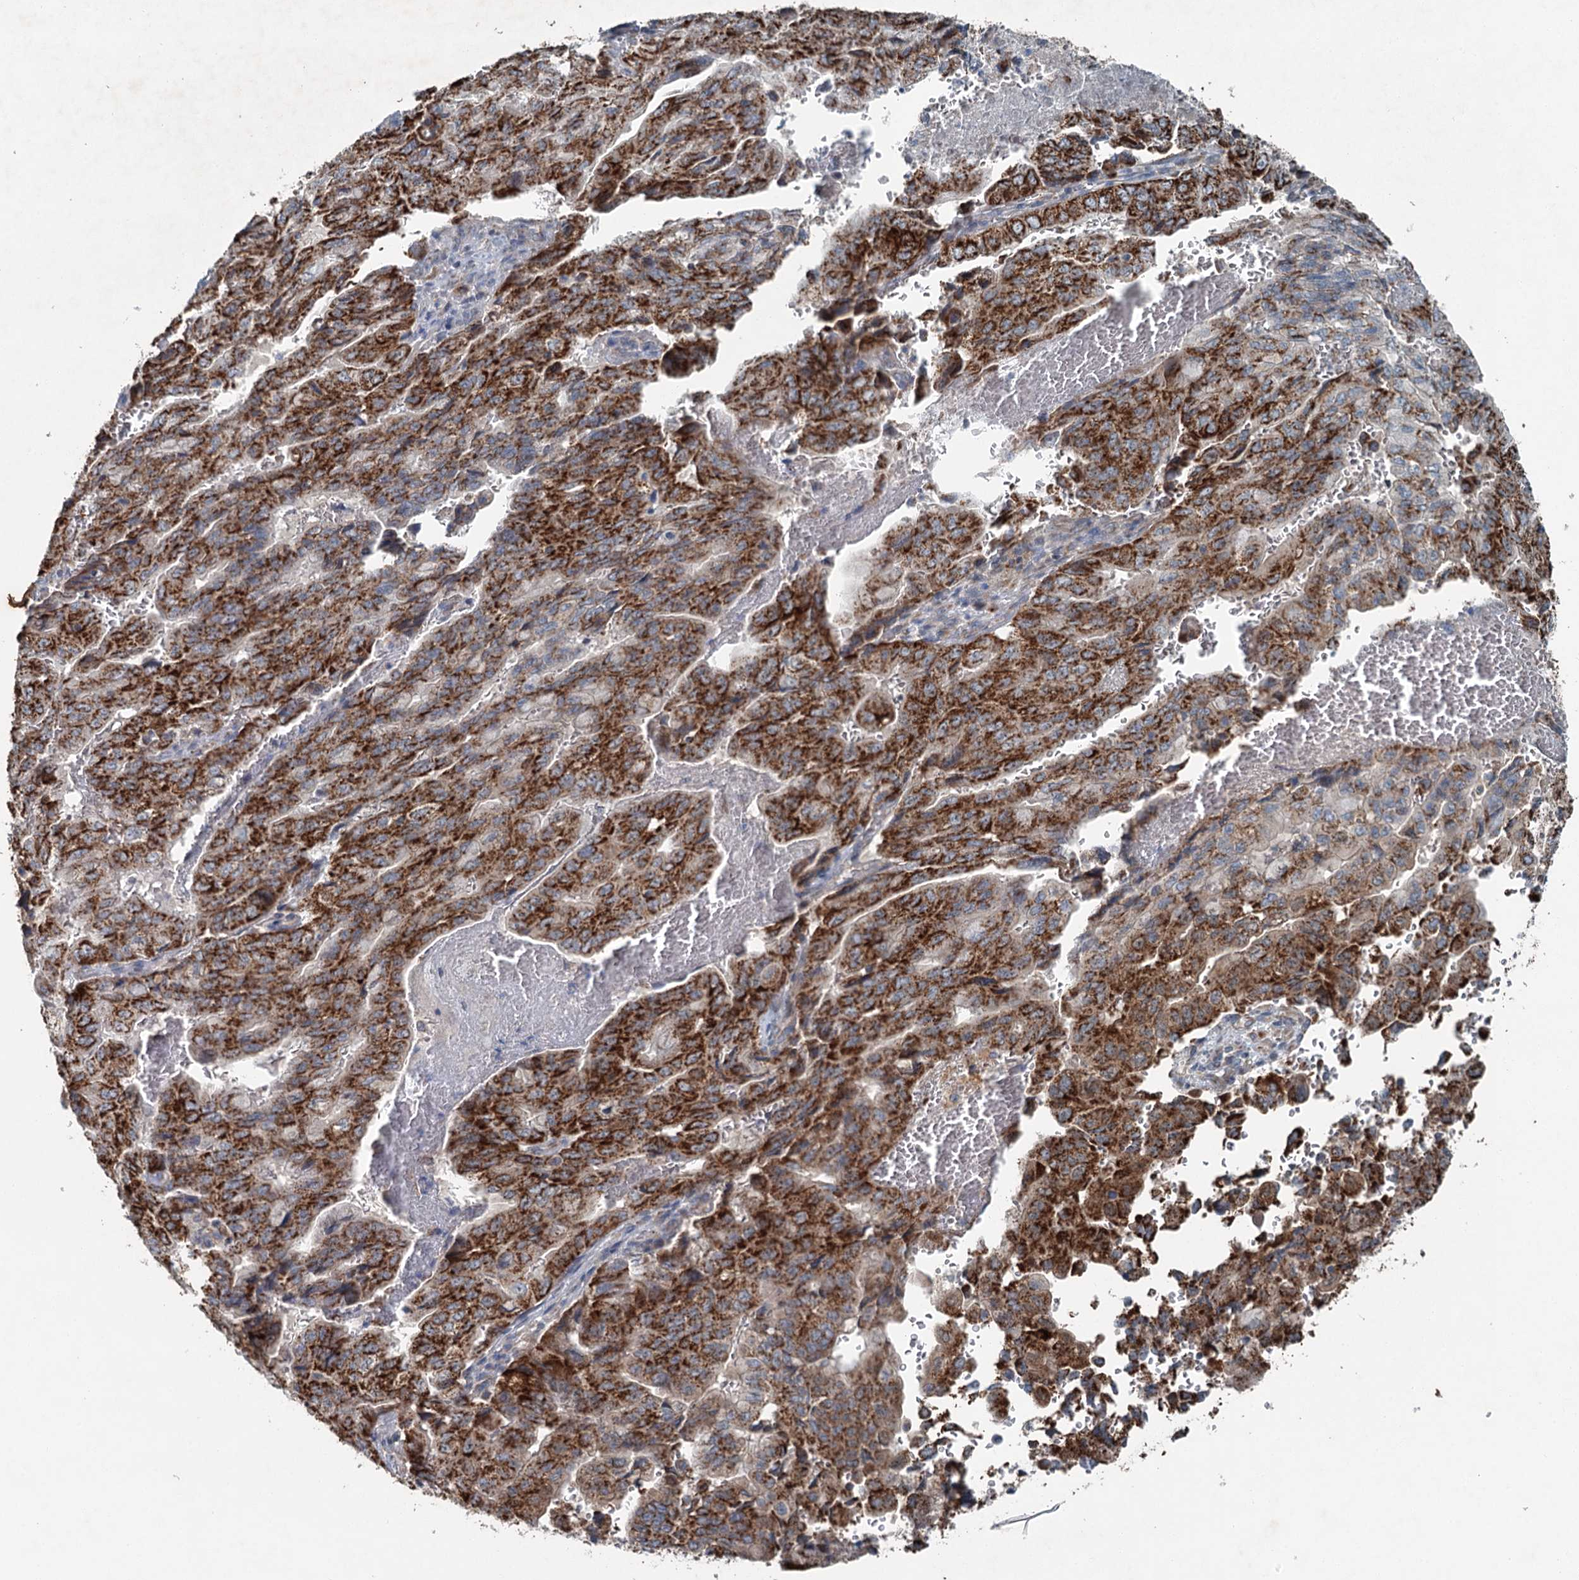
{"staining": {"intensity": "strong", "quantity": ">75%", "location": "cytoplasmic/membranous"}, "tissue": "pancreatic cancer", "cell_type": "Tumor cells", "image_type": "cancer", "snomed": [{"axis": "morphology", "description": "Adenocarcinoma, NOS"}, {"axis": "topography", "description": "Pancreas"}], "caption": "This is an image of immunohistochemistry (IHC) staining of adenocarcinoma (pancreatic), which shows strong positivity in the cytoplasmic/membranous of tumor cells.", "gene": "CHCHD5", "patient": {"sex": "male", "age": 51}}